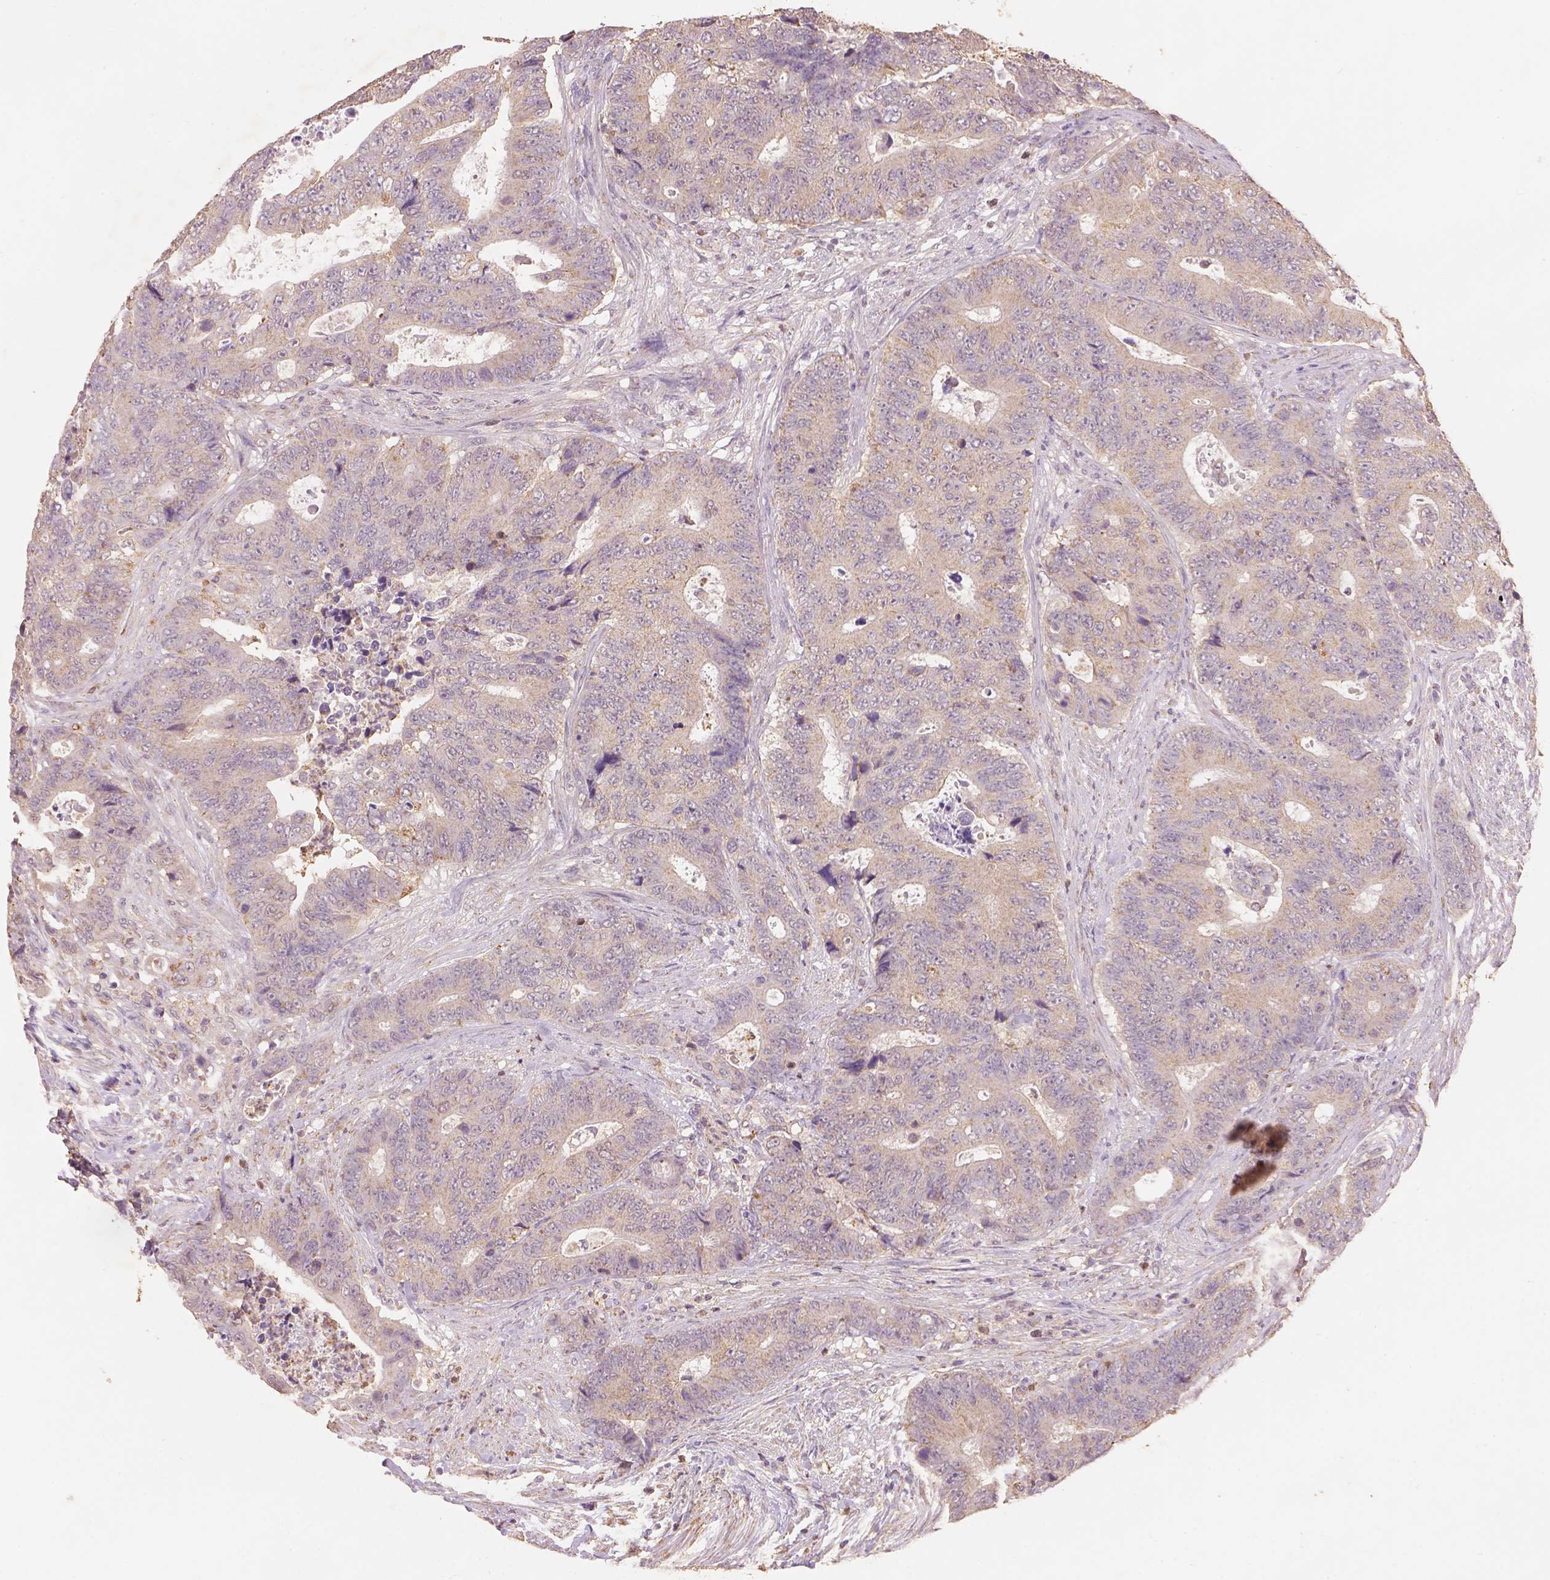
{"staining": {"intensity": "weak", "quantity": ">75%", "location": "cytoplasmic/membranous"}, "tissue": "colorectal cancer", "cell_type": "Tumor cells", "image_type": "cancer", "snomed": [{"axis": "morphology", "description": "Adenocarcinoma, NOS"}, {"axis": "topography", "description": "Colon"}], "caption": "Colorectal adenocarcinoma stained with immunohistochemistry demonstrates weak cytoplasmic/membranous expression in about >75% of tumor cells.", "gene": "AP2B1", "patient": {"sex": "female", "age": 48}}